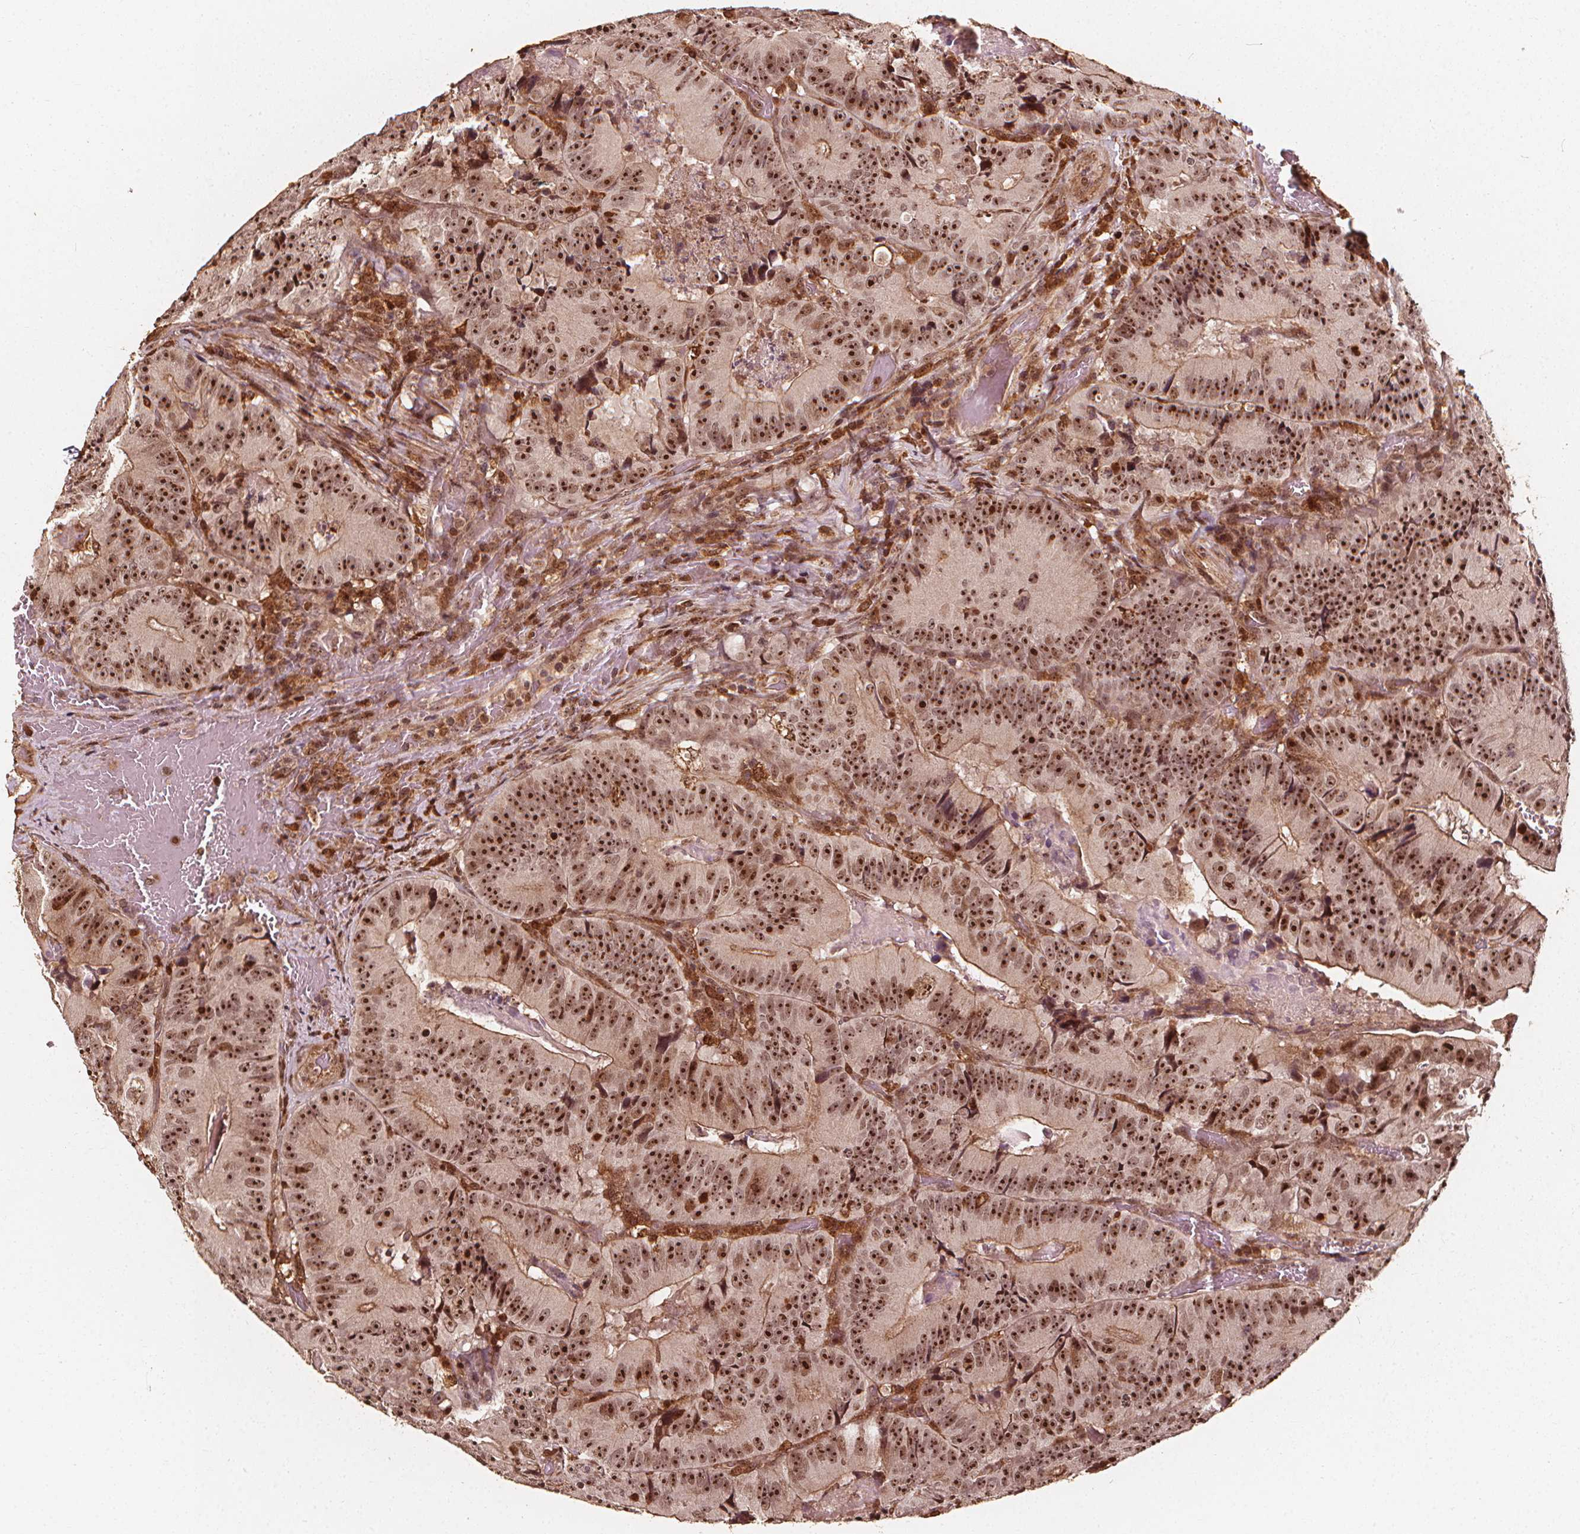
{"staining": {"intensity": "moderate", "quantity": ">75%", "location": "nuclear"}, "tissue": "colorectal cancer", "cell_type": "Tumor cells", "image_type": "cancer", "snomed": [{"axis": "morphology", "description": "Adenocarcinoma, NOS"}, {"axis": "topography", "description": "Colon"}], "caption": "A medium amount of moderate nuclear expression is identified in about >75% of tumor cells in colorectal cancer (adenocarcinoma) tissue. The staining was performed using DAB, with brown indicating positive protein expression. Nuclei are stained blue with hematoxylin.", "gene": "EXOSC9", "patient": {"sex": "female", "age": 86}}